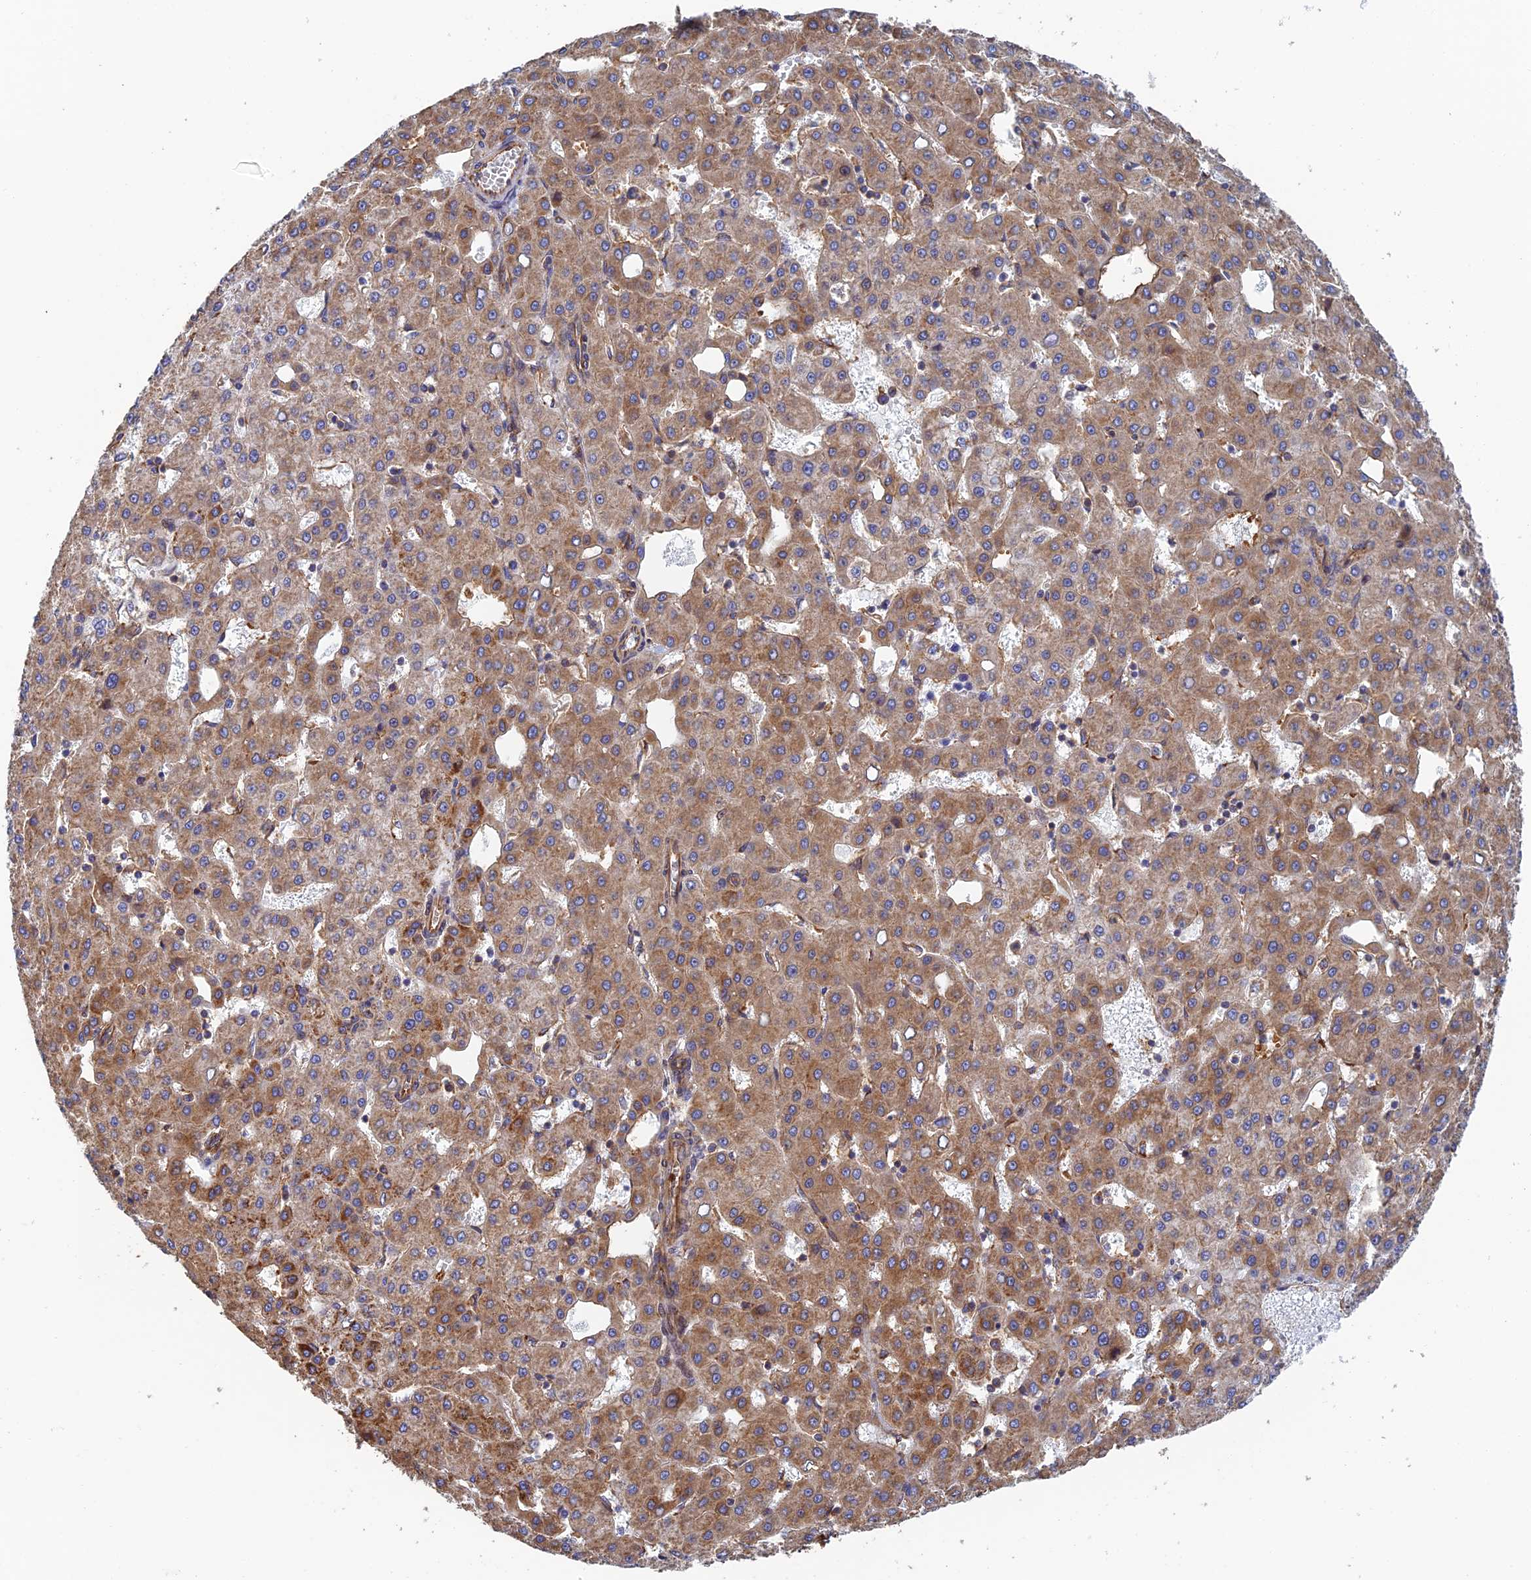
{"staining": {"intensity": "moderate", "quantity": ">75%", "location": "cytoplasmic/membranous"}, "tissue": "liver cancer", "cell_type": "Tumor cells", "image_type": "cancer", "snomed": [{"axis": "morphology", "description": "Carcinoma, Hepatocellular, NOS"}, {"axis": "topography", "description": "Liver"}], "caption": "Immunohistochemical staining of human liver cancer reveals medium levels of moderate cytoplasmic/membranous protein expression in about >75% of tumor cells.", "gene": "DCTN2", "patient": {"sex": "male", "age": 47}}